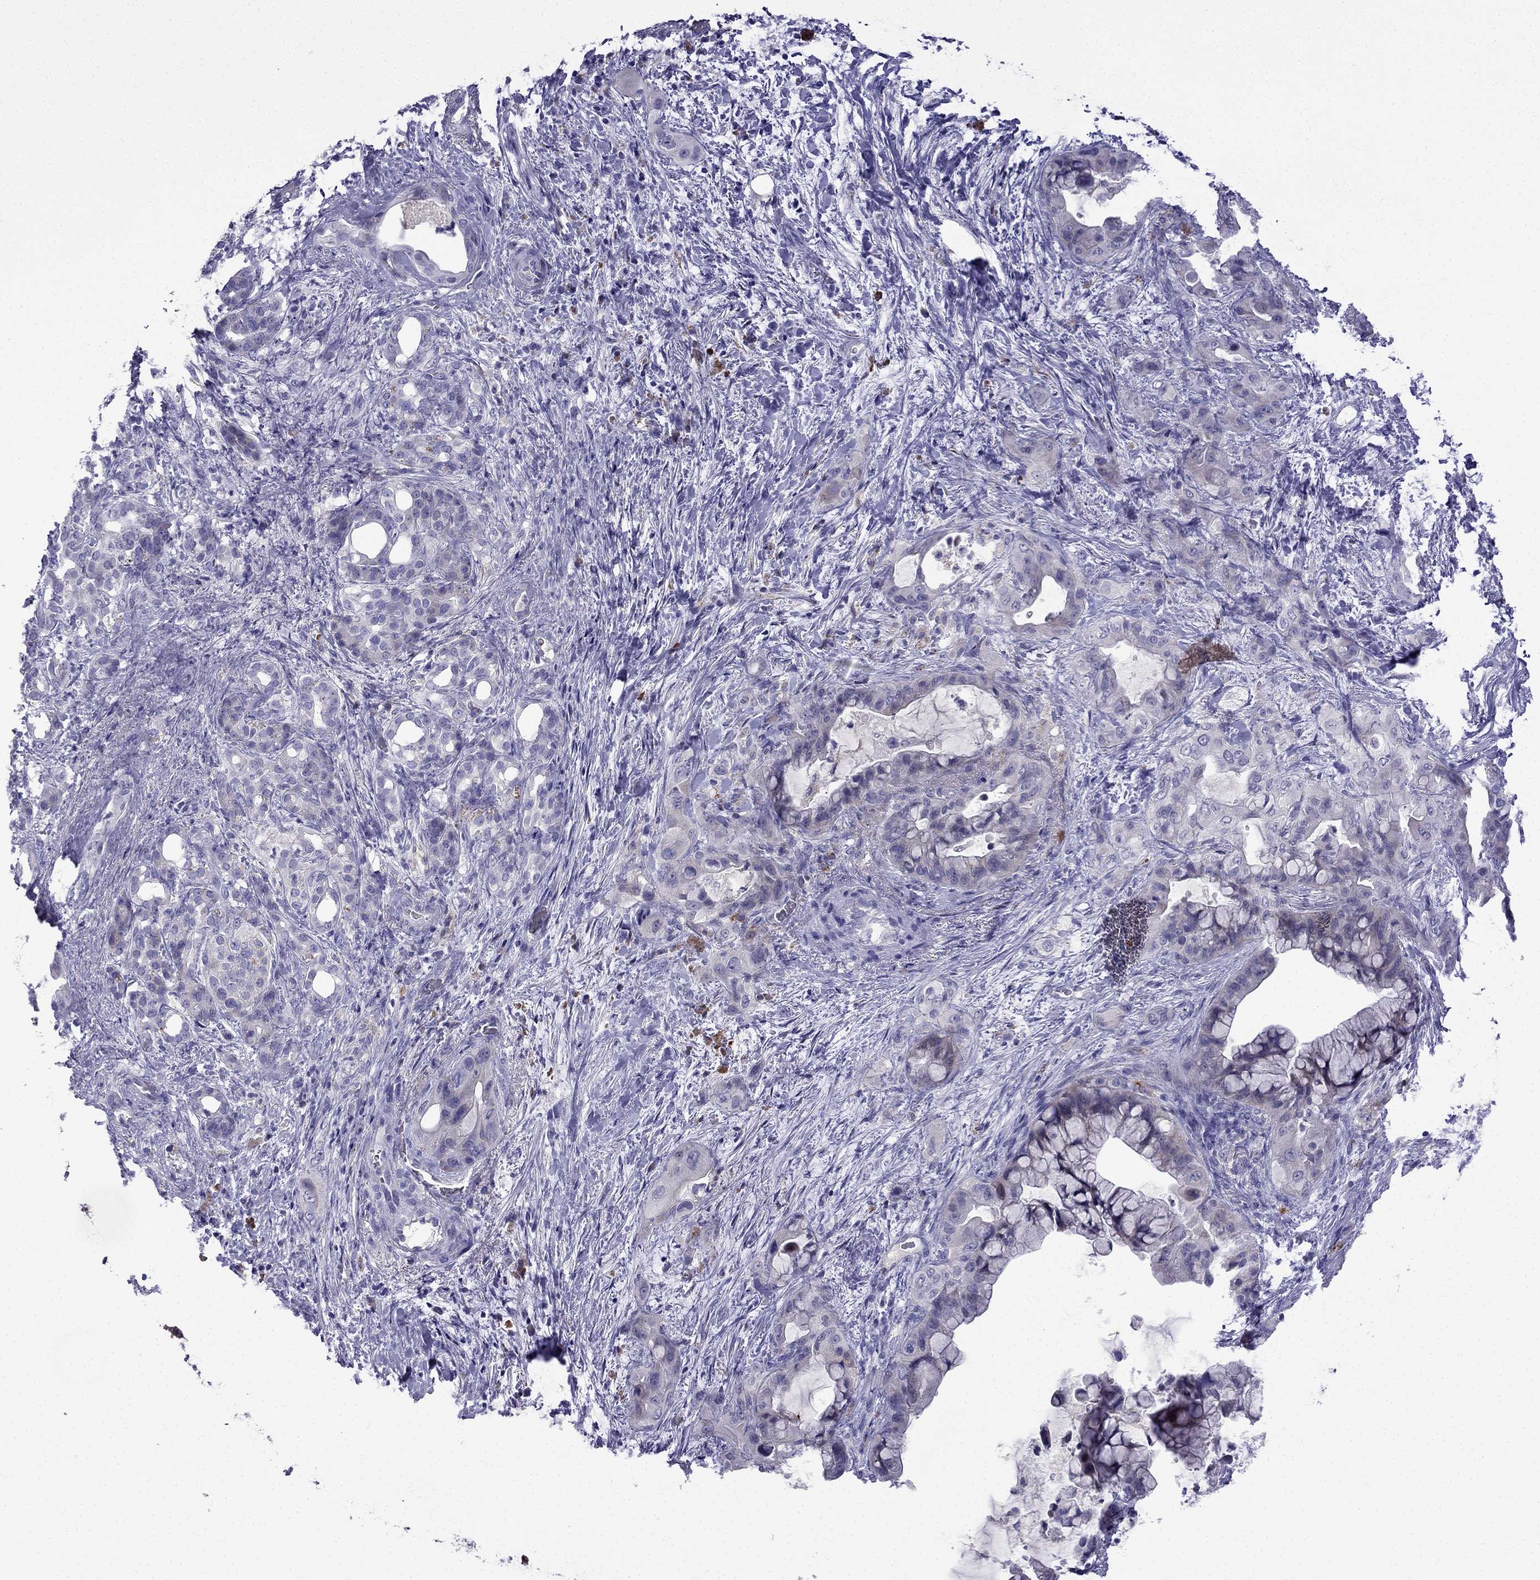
{"staining": {"intensity": "negative", "quantity": "none", "location": "none"}, "tissue": "pancreatic cancer", "cell_type": "Tumor cells", "image_type": "cancer", "snomed": [{"axis": "morphology", "description": "Adenocarcinoma, NOS"}, {"axis": "topography", "description": "Pancreas"}], "caption": "Pancreatic cancer stained for a protein using IHC shows no positivity tumor cells.", "gene": "TSSK4", "patient": {"sex": "male", "age": 71}}